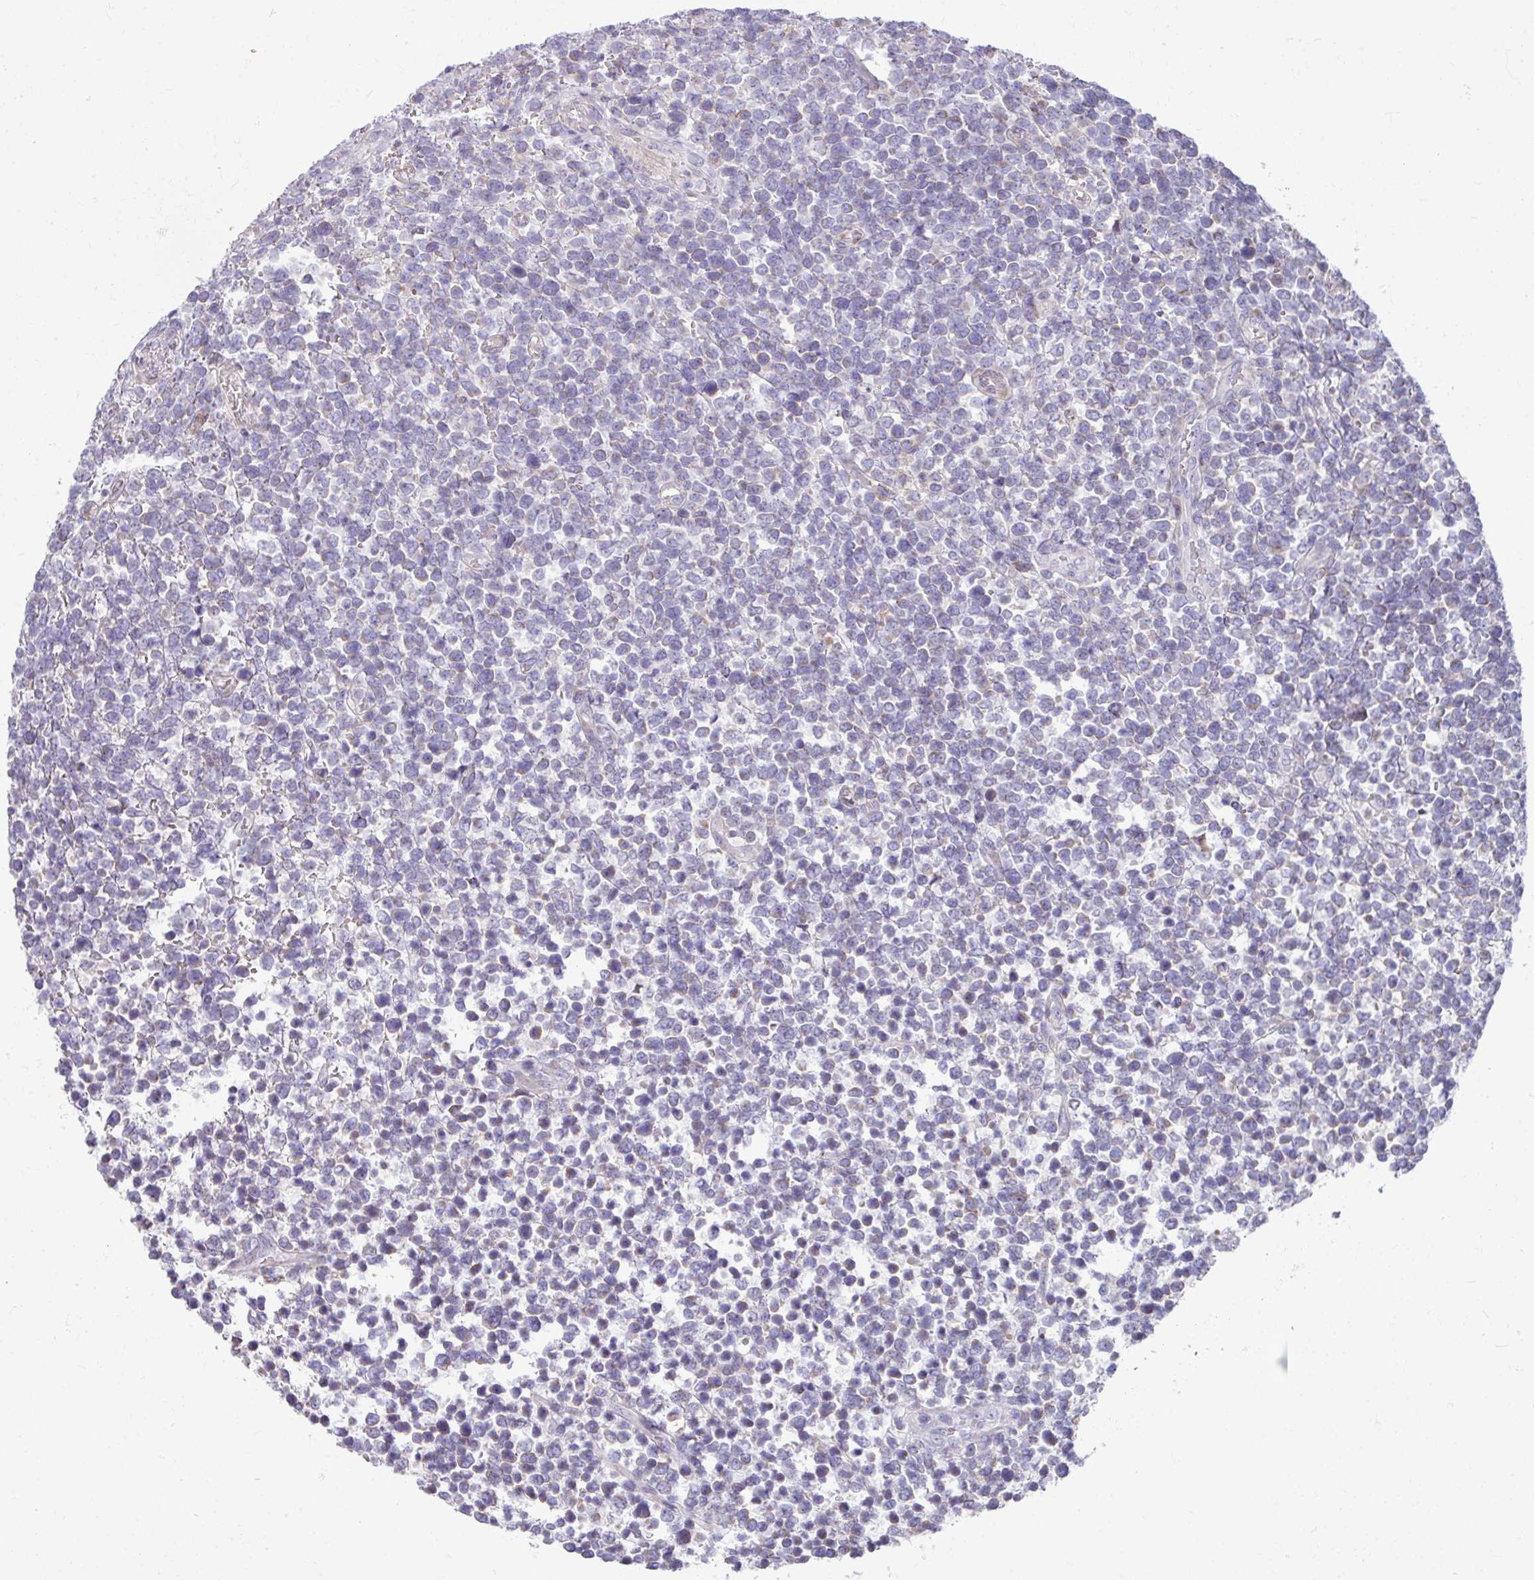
{"staining": {"intensity": "negative", "quantity": "none", "location": "none"}, "tissue": "lymphoma", "cell_type": "Tumor cells", "image_type": "cancer", "snomed": [{"axis": "morphology", "description": "Malignant lymphoma, non-Hodgkin's type, High grade"}, {"axis": "topography", "description": "Soft tissue"}], "caption": "A high-resolution histopathology image shows IHC staining of high-grade malignant lymphoma, non-Hodgkin's type, which displays no significant expression in tumor cells. (DAB immunohistochemistry, high magnification).", "gene": "IRGC", "patient": {"sex": "female", "age": 56}}